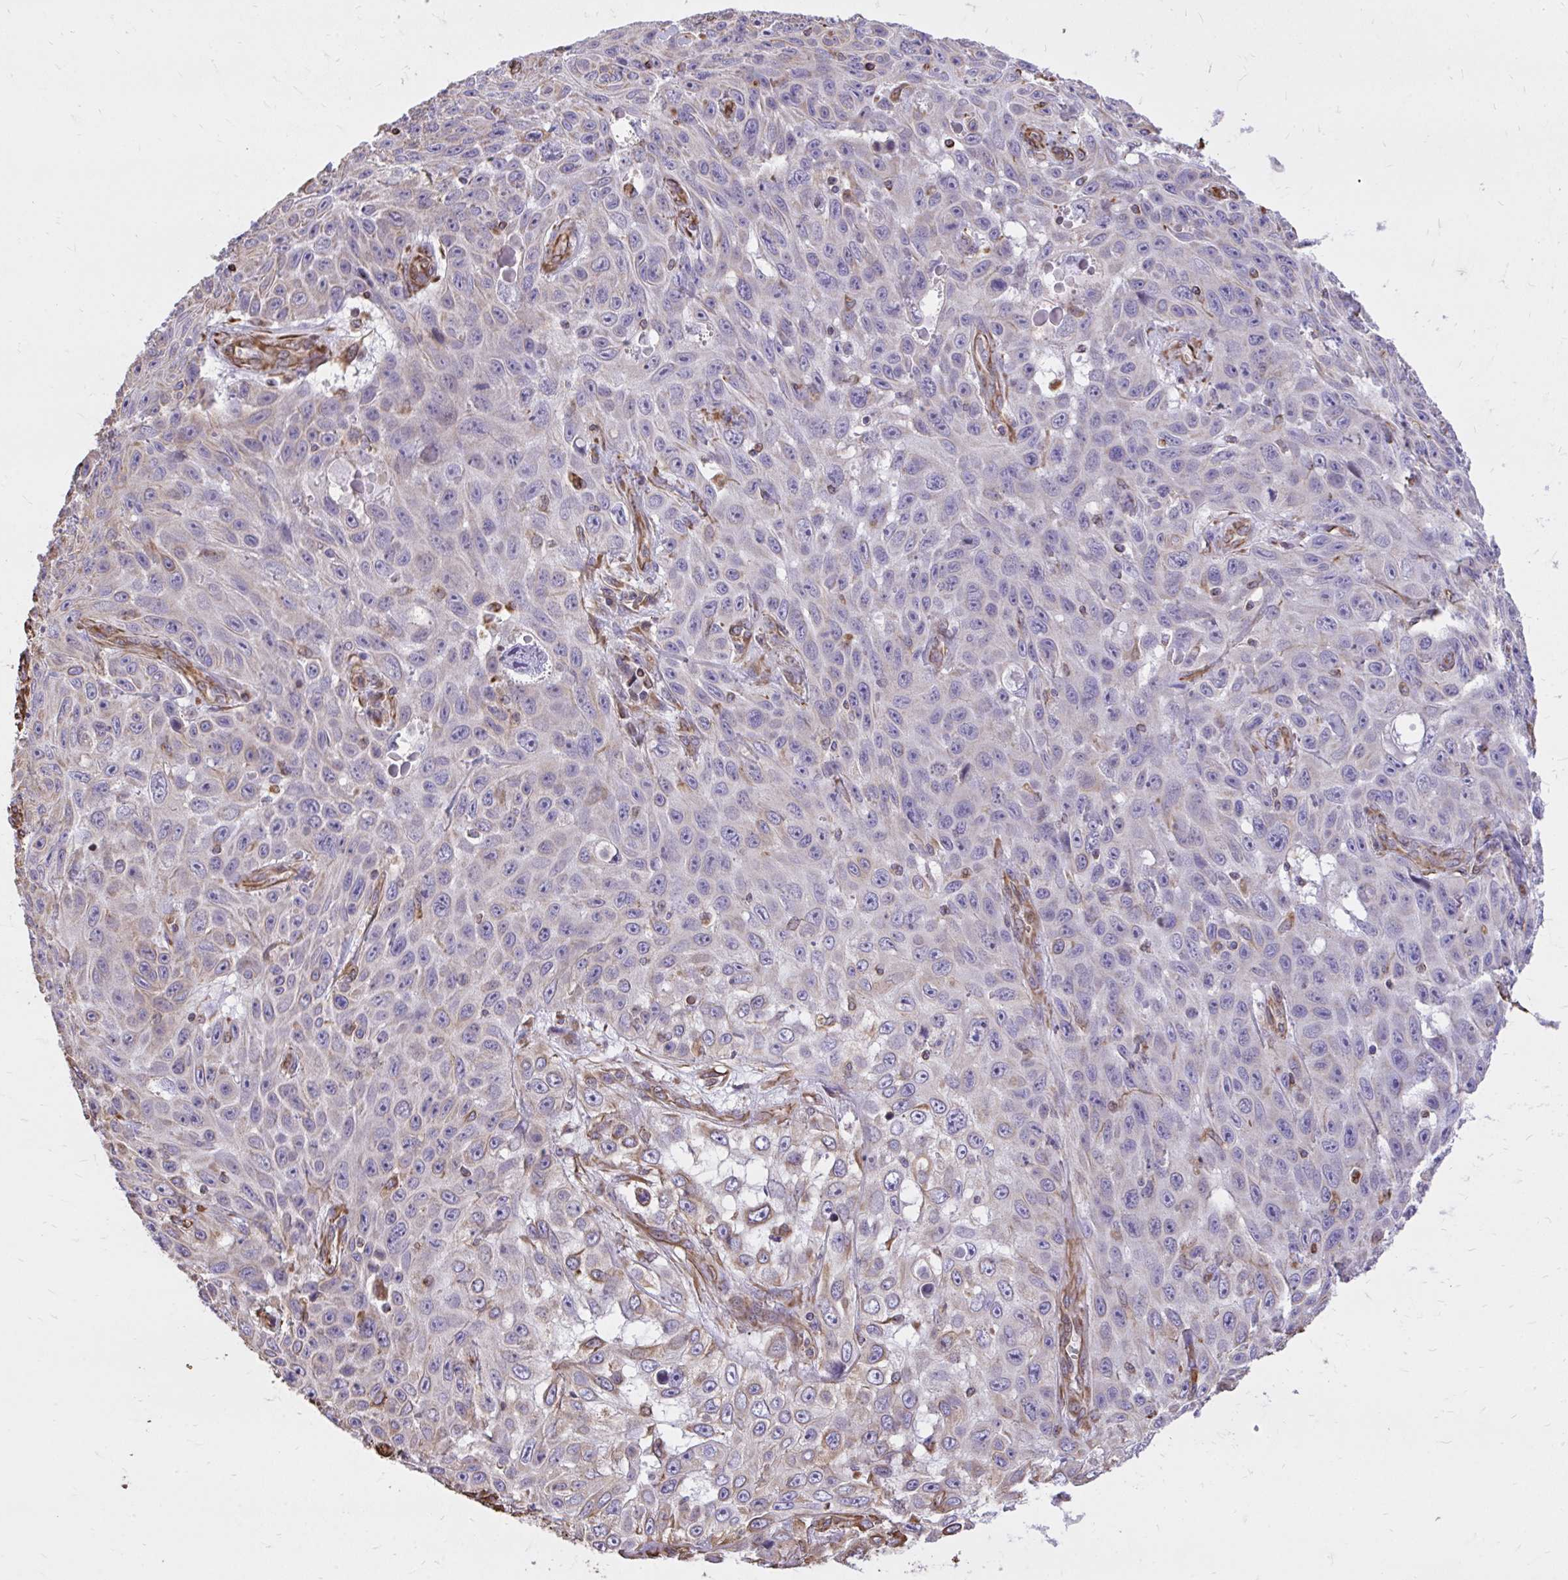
{"staining": {"intensity": "negative", "quantity": "none", "location": "none"}, "tissue": "skin cancer", "cell_type": "Tumor cells", "image_type": "cancer", "snomed": [{"axis": "morphology", "description": "Squamous cell carcinoma, NOS"}, {"axis": "topography", "description": "Skin"}], "caption": "The histopathology image exhibits no significant staining in tumor cells of squamous cell carcinoma (skin).", "gene": "RNF103", "patient": {"sex": "male", "age": 82}}